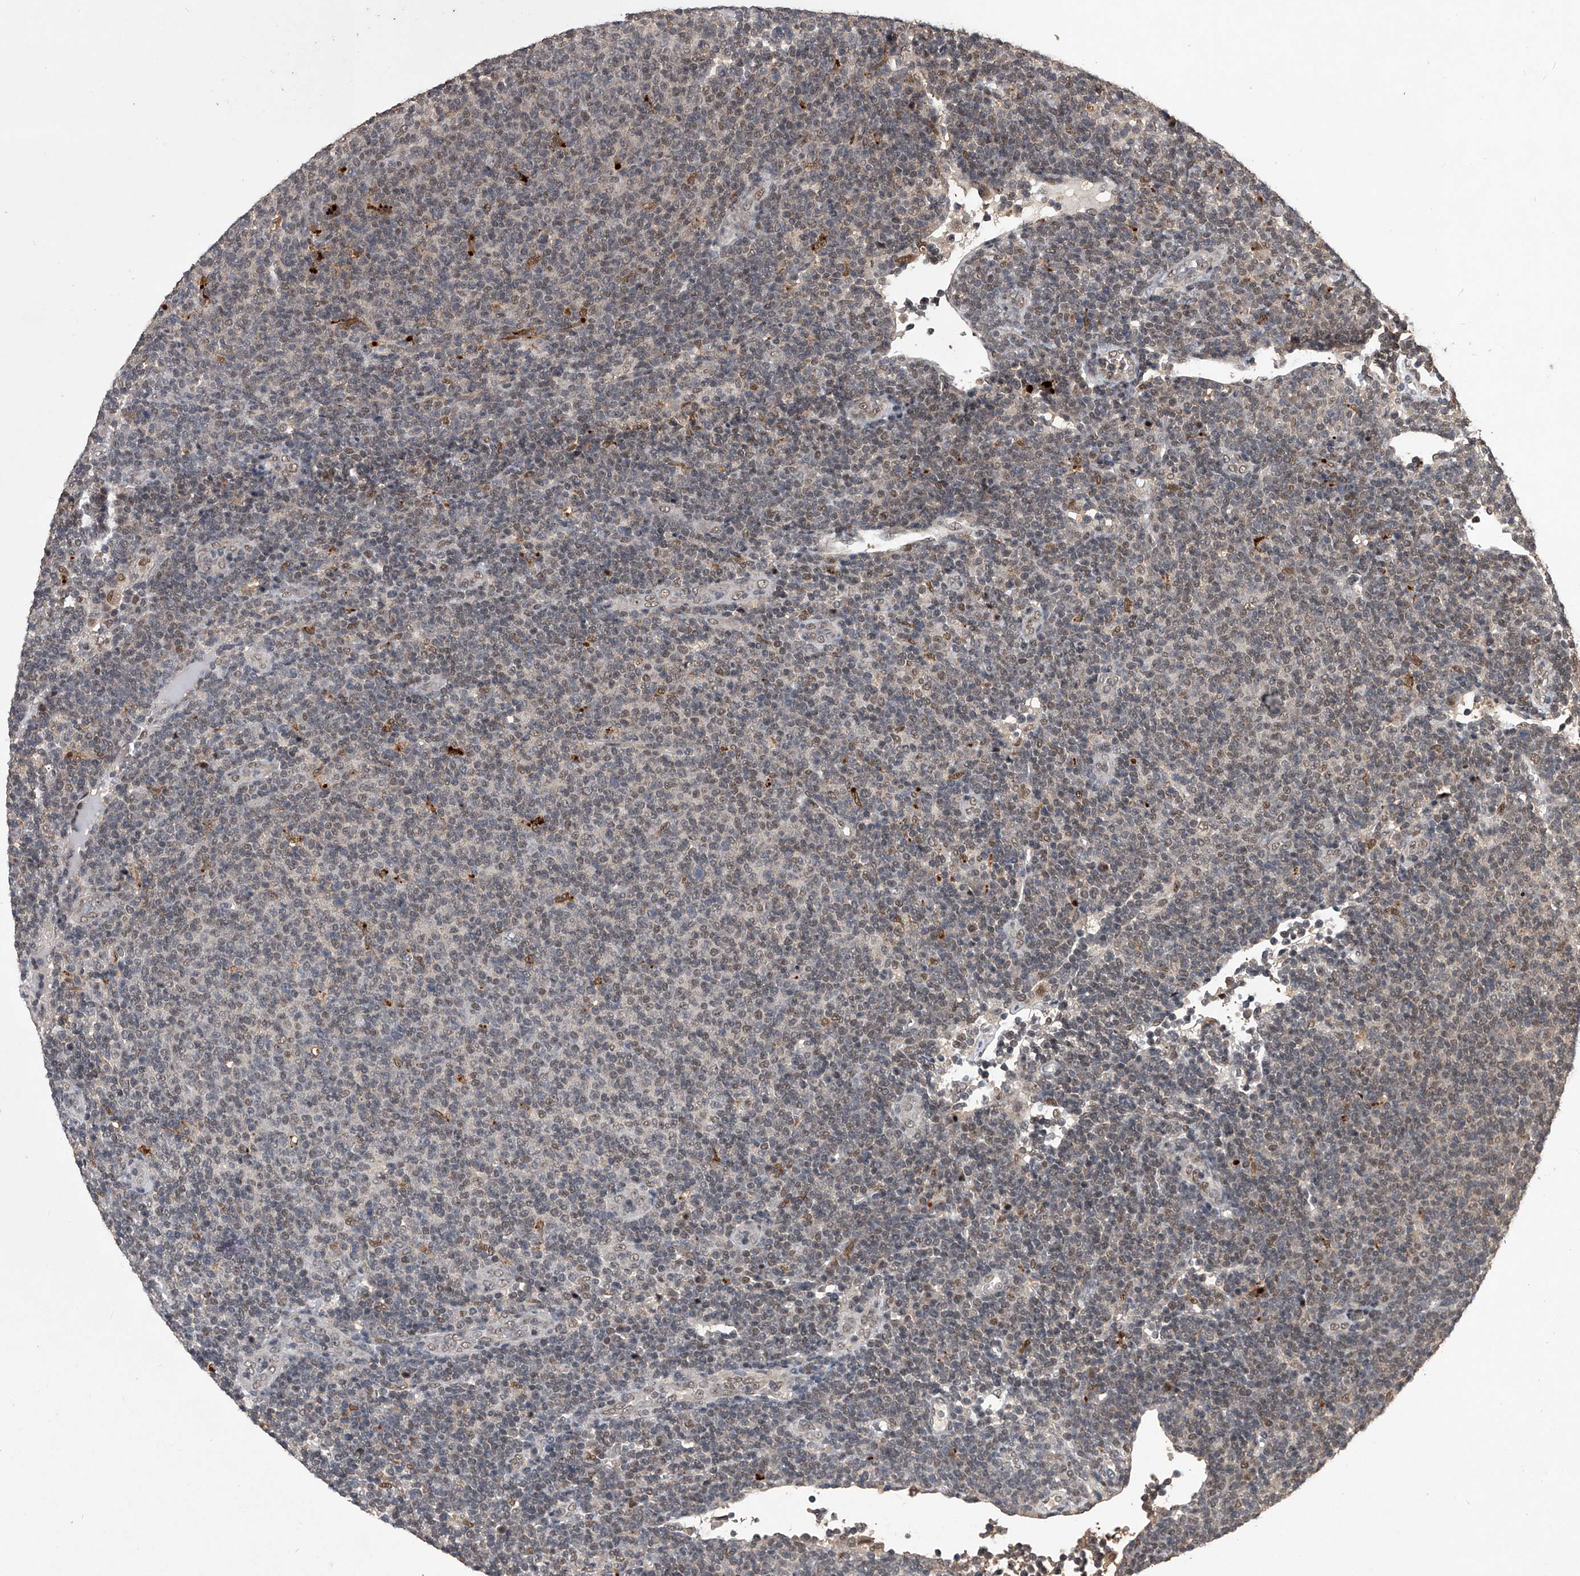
{"staining": {"intensity": "weak", "quantity": "<25%", "location": "nuclear"}, "tissue": "lymphoma", "cell_type": "Tumor cells", "image_type": "cancer", "snomed": [{"axis": "morphology", "description": "Malignant lymphoma, non-Hodgkin's type, Low grade"}, {"axis": "topography", "description": "Lymph node"}], "caption": "The immunohistochemistry image has no significant staining in tumor cells of lymphoma tissue. The staining is performed using DAB (3,3'-diaminobenzidine) brown chromogen with nuclei counter-stained in using hematoxylin.", "gene": "CMTR1", "patient": {"sex": "male", "age": 66}}